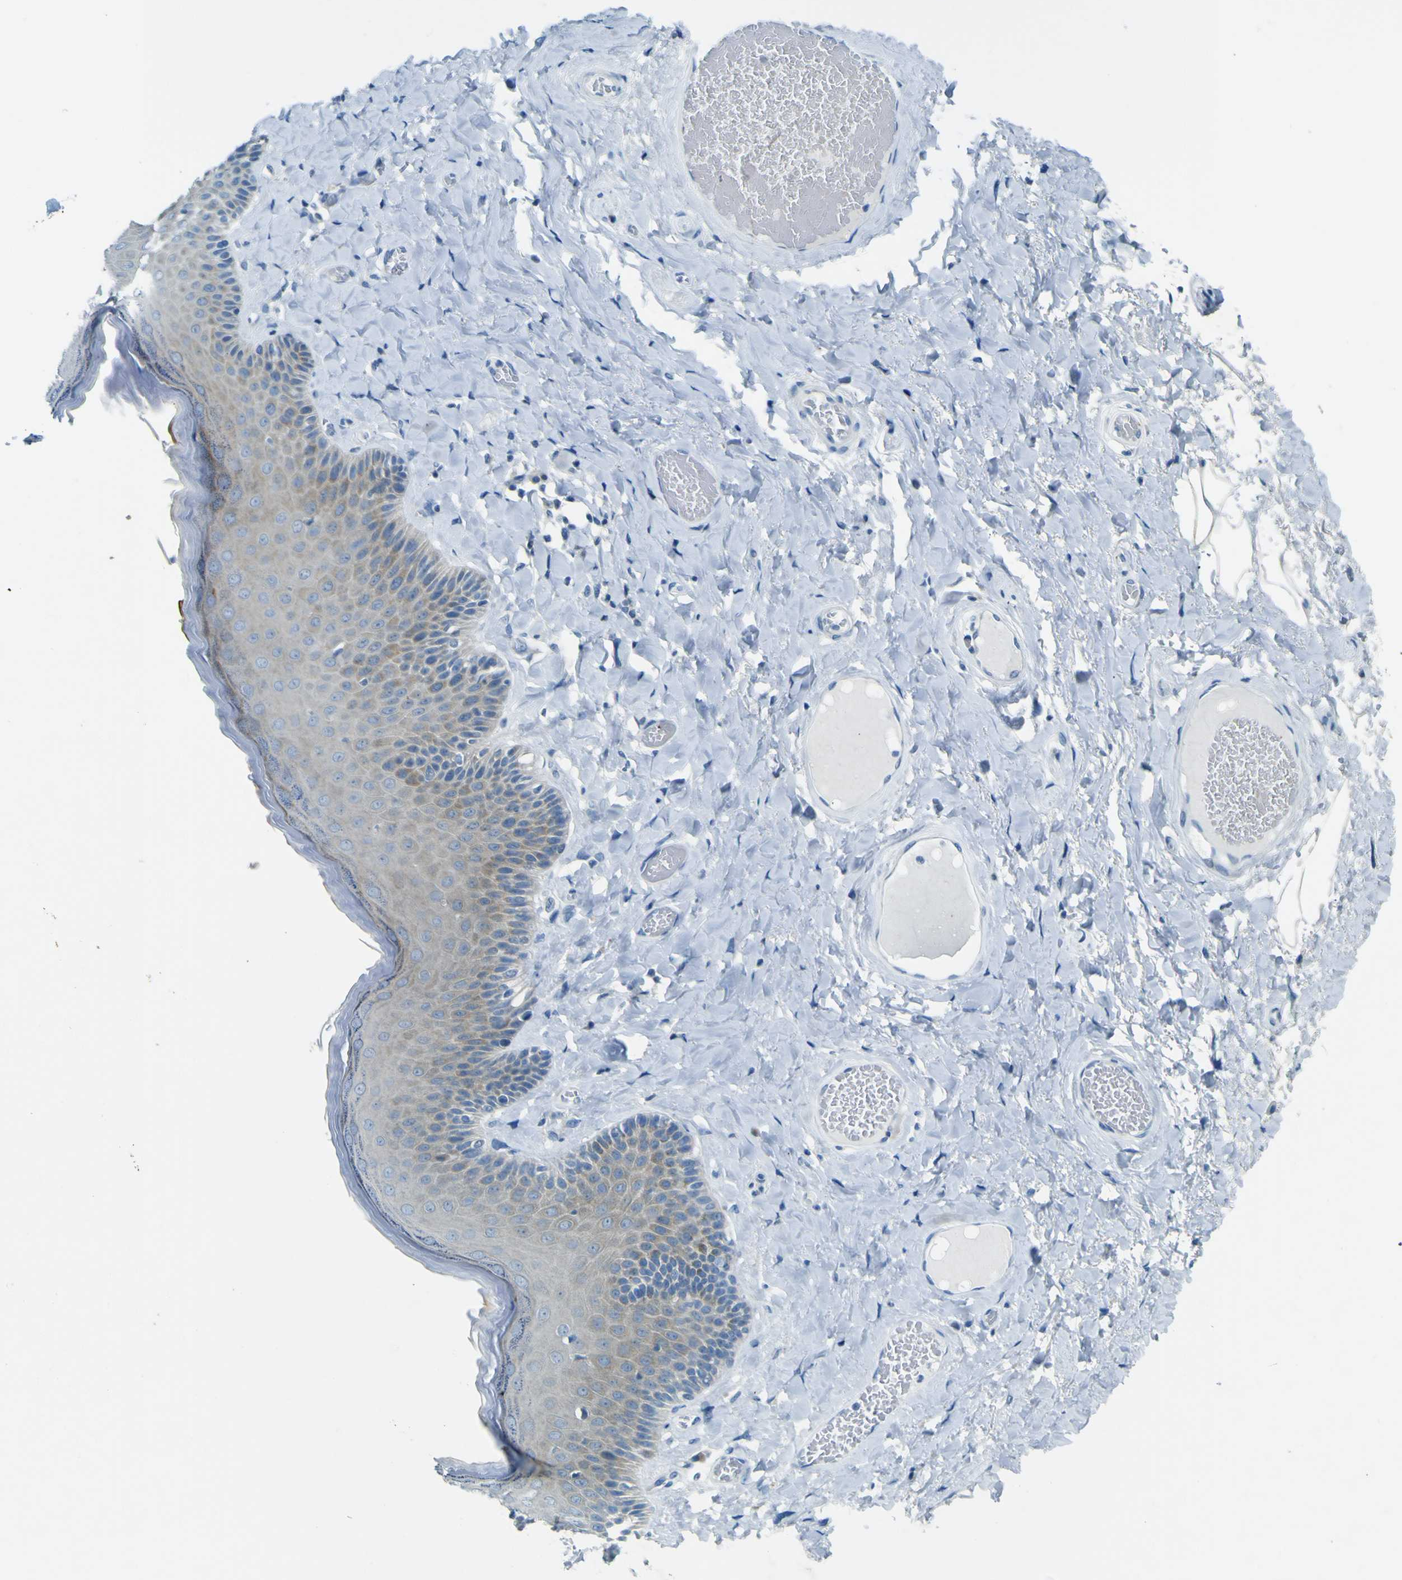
{"staining": {"intensity": "moderate", "quantity": "25%-75%", "location": "cytoplasmic/membranous"}, "tissue": "skin", "cell_type": "Epidermal cells", "image_type": "normal", "snomed": [{"axis": "morphology", "description": "Normal tissue, NOS"}, {"axis": "topography", "description": "Anal"}], "caption": "Epidermal cells reveal medium levels of moderate cytoplasmic/membranous staining in about 25%-75% of cells in unremarkable skin.", "gene": "SORCS1", "patient": {"sex": "male", "age": 69}}